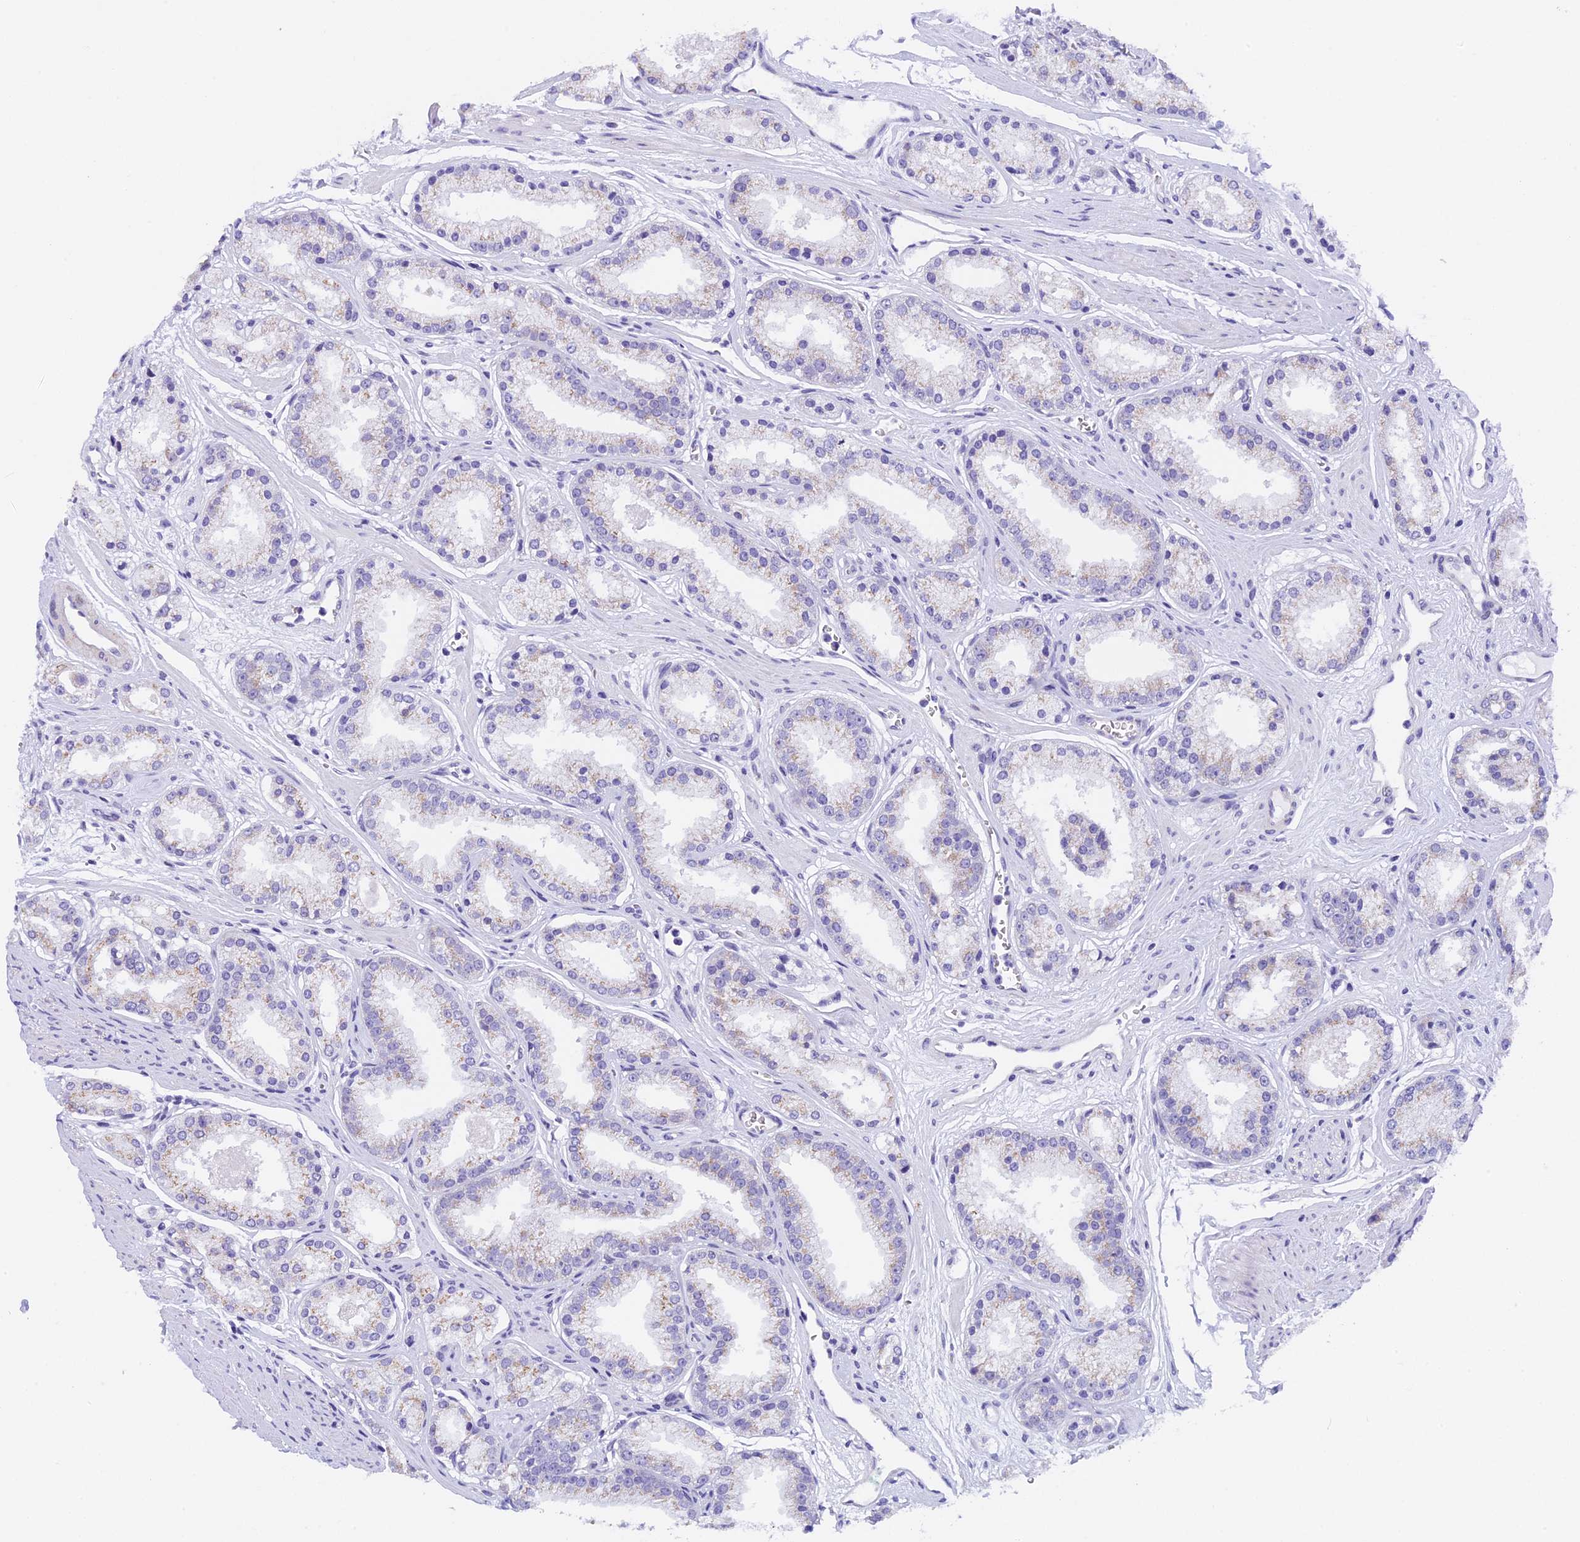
{"staining": {"intensity": "weak", "quantity": "<25%", "location": "cytoplasmic/membranous"}, "tissue": "prostate cancer", "cell_type": "Tumor cells", "image_type": "cancer", "snomed": [{"axis": "morphology", "description": "Adenocarcinoma, Low grade"}, {"axis": "topography", "description": "Prostate"}], "caption": "The histopathology image reveals no significant positivity in tumor cells of prostate cancer (low-grade adenocarcinoma).", "gene": "ZNF317", "patient": {"sex": "male", "age": 59}}